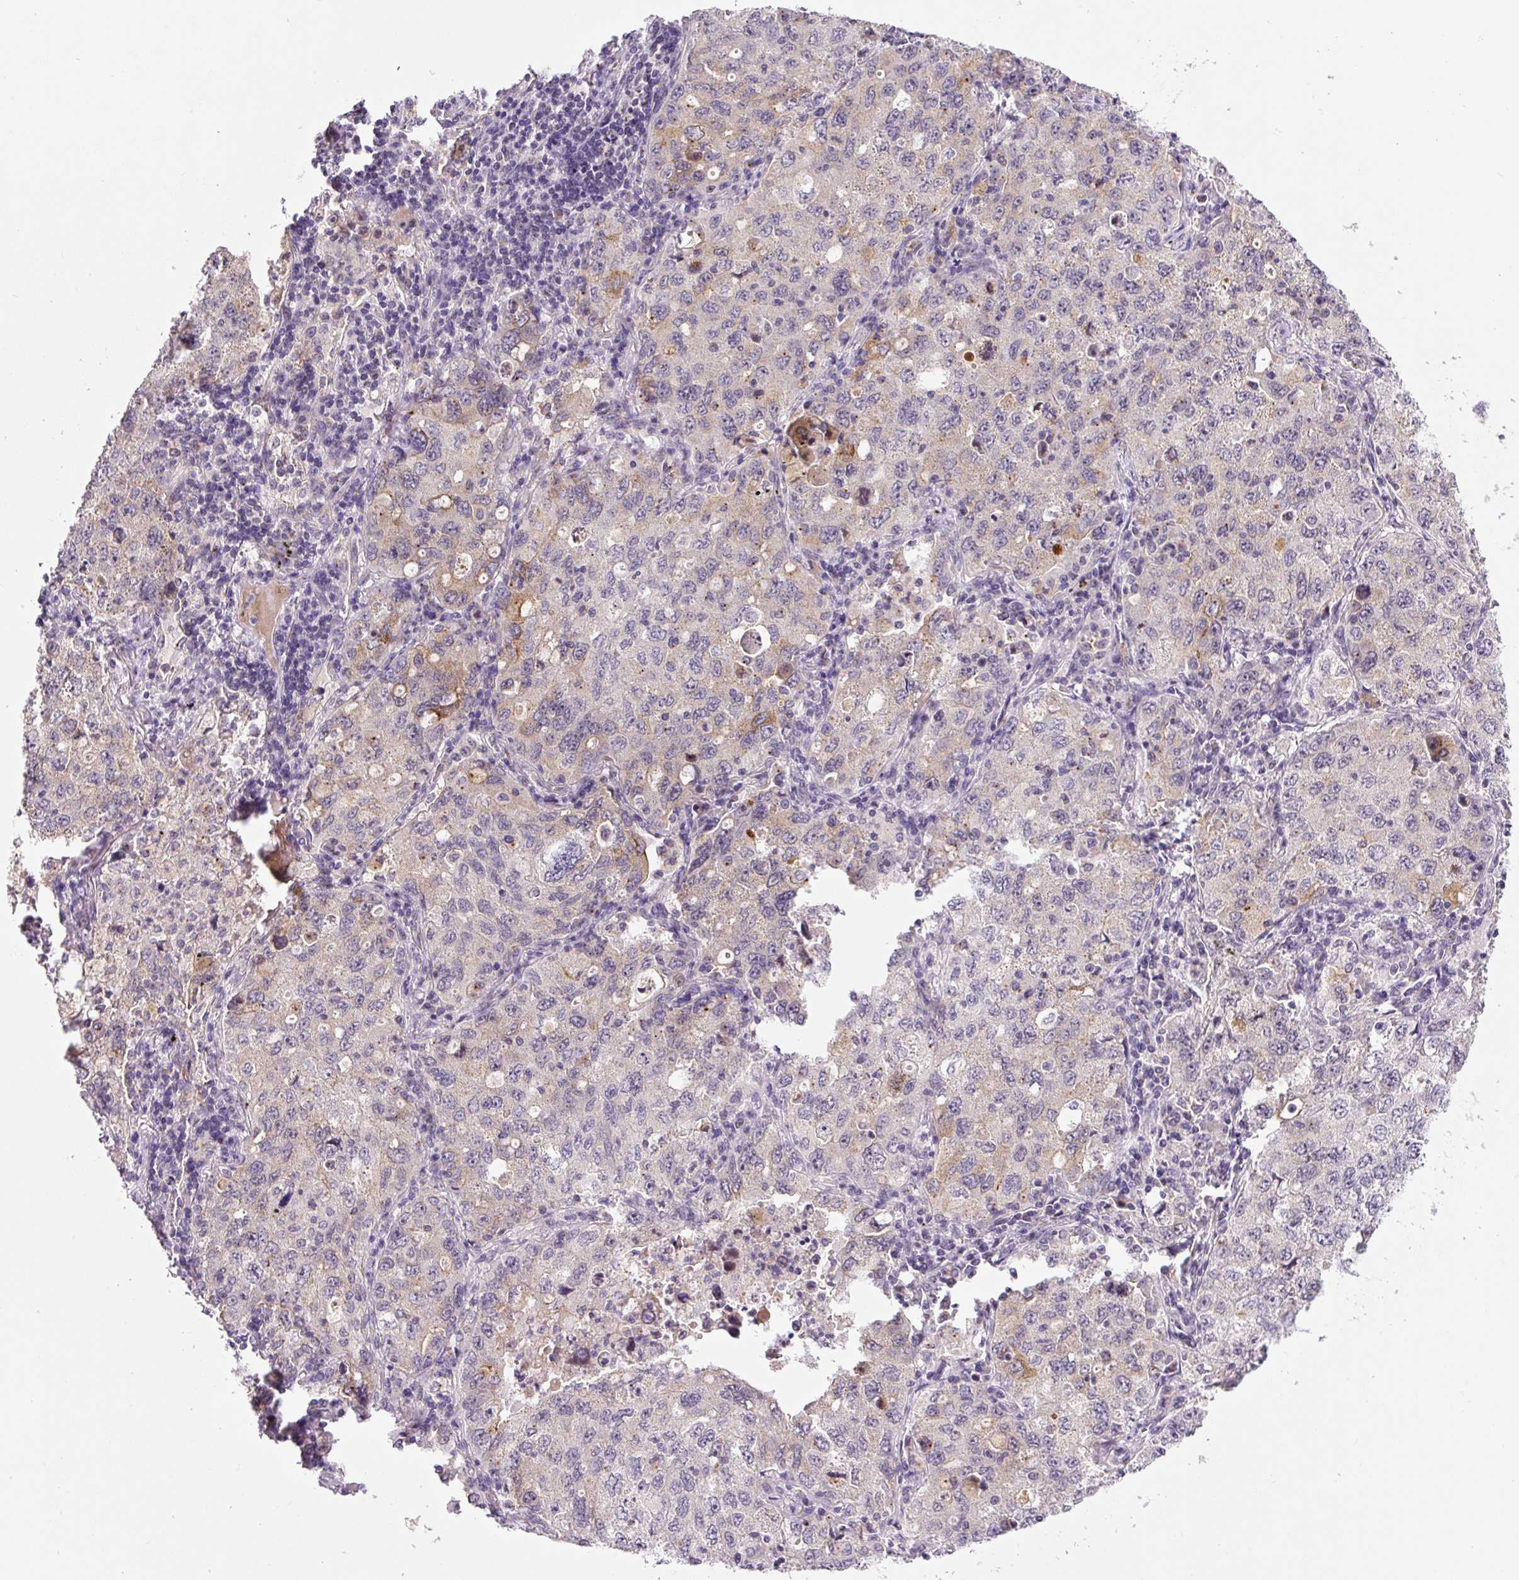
{"staining": {"intensity": "moderate", "quantity": "<25%", "location": "cytoplasmic/membranous"}, "tissue": "lung cancer", "cell_type": "Tumor cells", "image_type": "cancer", "snomed": [{"axis": "morphology", "description": "Adenocarcinoma, NOS"}, {"axis": "topography", "description": "Lung"}], "caption": "This is an image of immunohistochemistry staining of lung cancer, which shows moderate staining in the cytoplasmic/membranous of tumor cells.", "gene": "PCM1", "patient": {"sex": "female", "age": 57}}